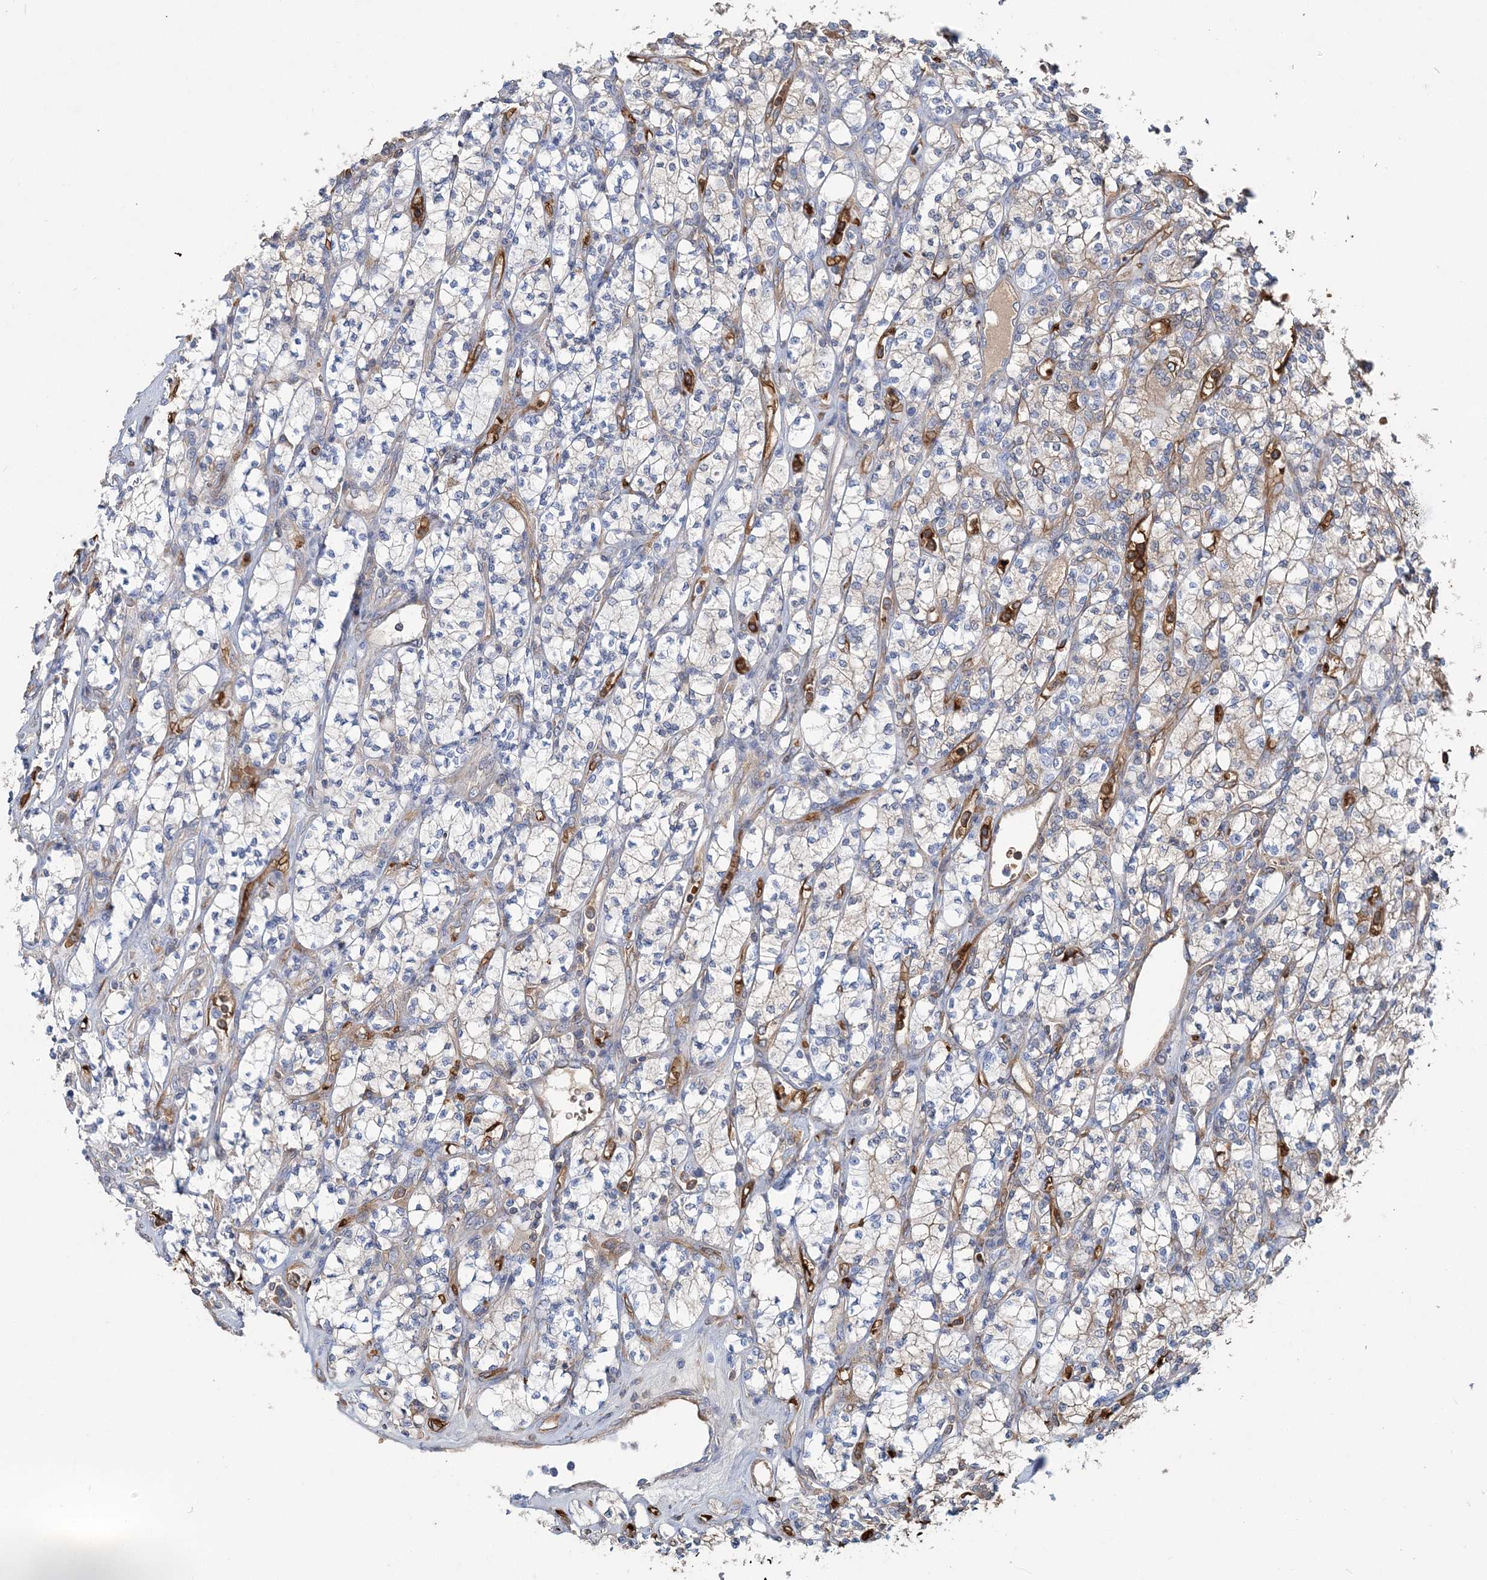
{"staining": {"intensity": "negative", "quantity": "none", "location": "none"}, "tissue": "renal cancer", "cell_type": "Tumor cells", "image_type": "cancer", "snomed": [{"axis": "morphology", "description": "Adenocarcinoma, NOS"}, {"axis": "topography", "description": "Kidney"}], "caption": "Immunohistochemical staining of human renal adenocarcinoma shows no significant staining in tumor cells. (DAB immunohistochemistry with hematoxylin counter stain).", "gene": "HBD", "patient": {"sex": "male", "age": 77}}